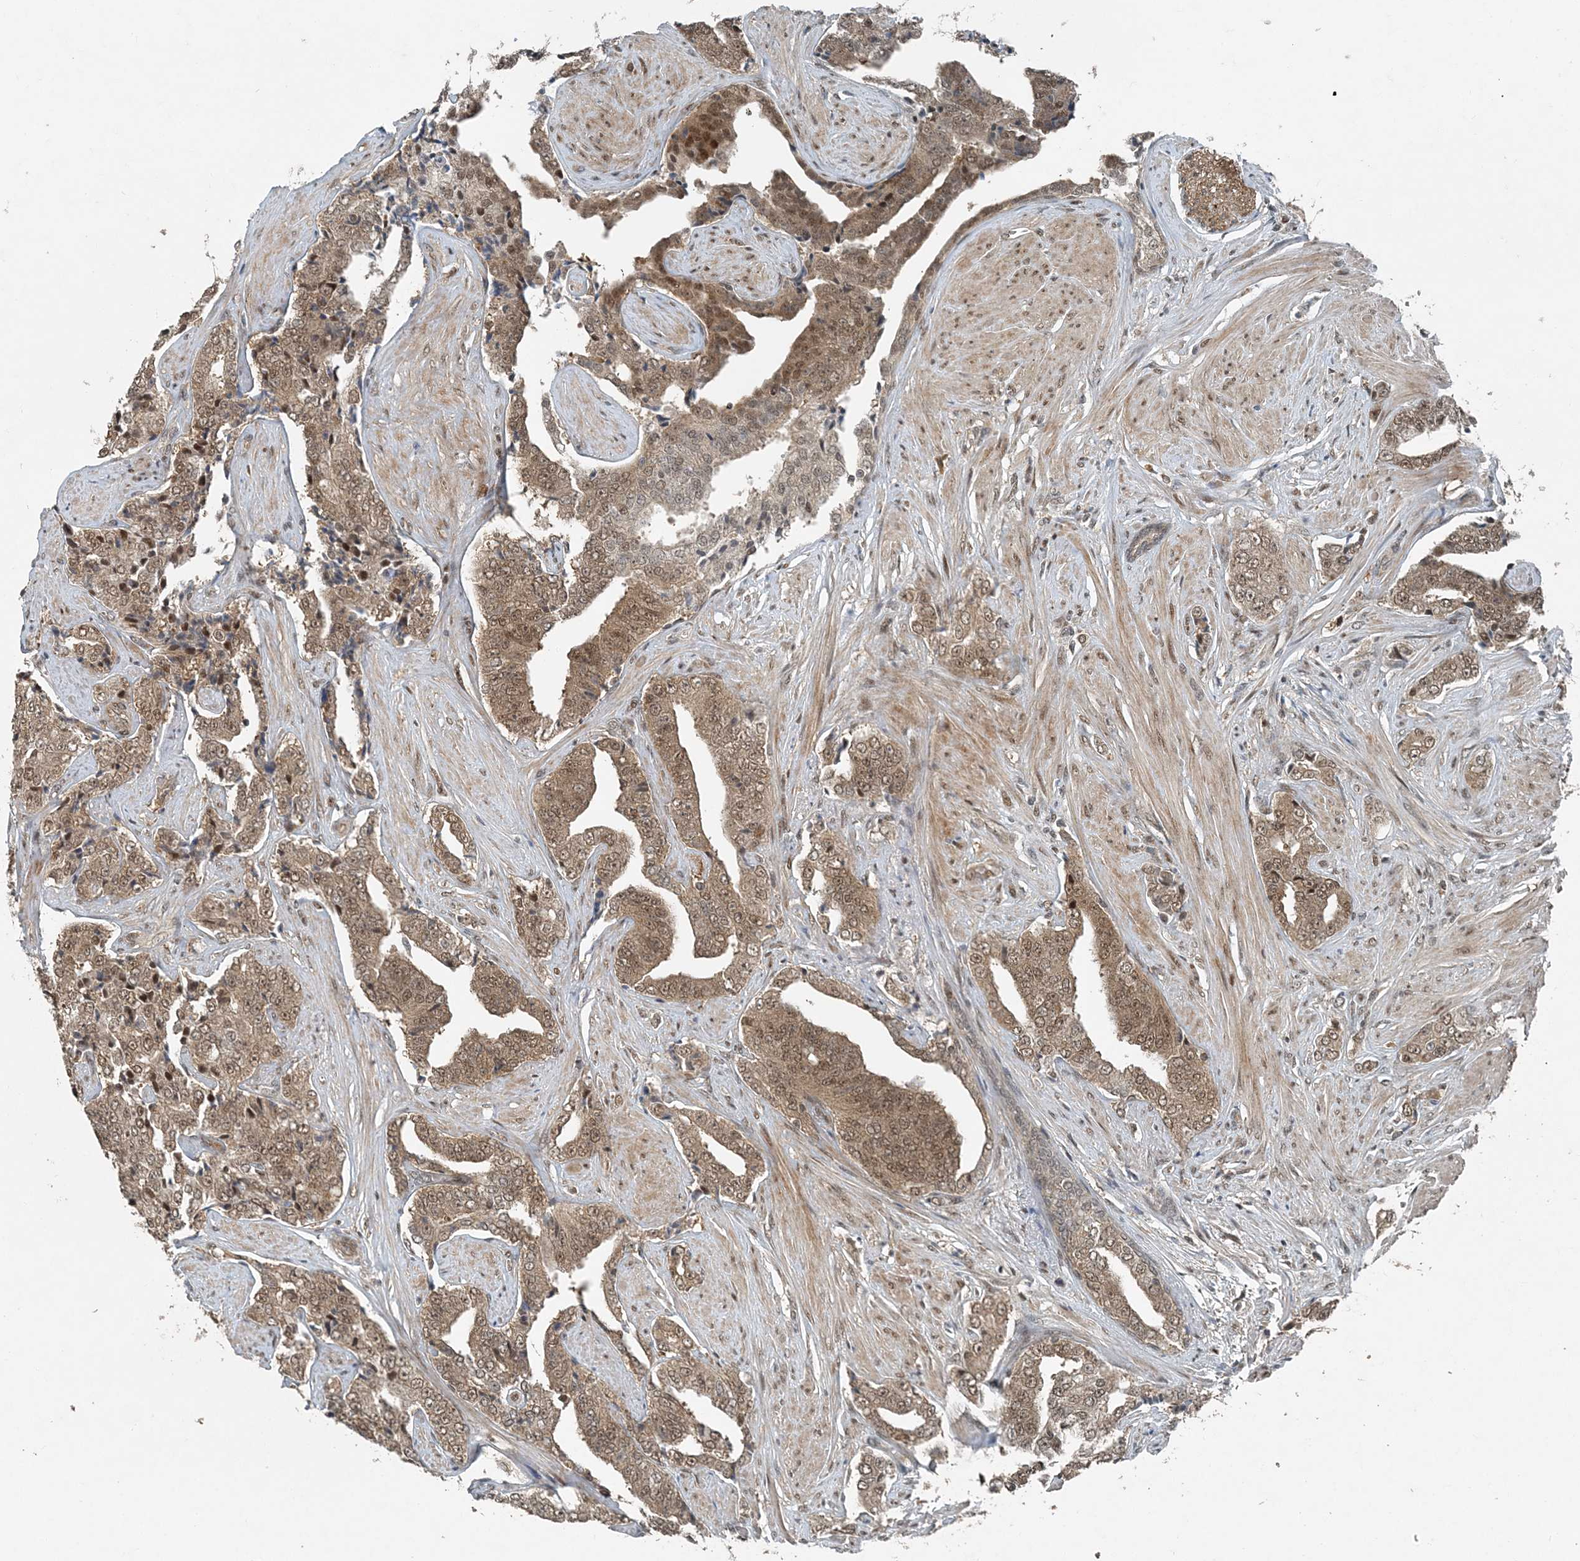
{"staining": {"intensity": "moderate", "quantity": ">75%", "location": "cytoplasmic/membranous,nuclear"}, "tissue": "prostate cancer", "cell_type": "Tumor cells", "image_type": "cancer", "snomed": [{"axis": "morphology", "description": "Adenocarcinoma, High grade"}, {"axis": "topography", "description": "Prostate"}], "caption": "Immunohistochemical staining of human prostate high-grade adenocarcinoma reveals medium levels of moderate cytoplasmic/membranous and nuclear positivity in about >75% of tumor cells.", "gene": "COPS7B", "patient": {"sex": "male", "age": 71}}